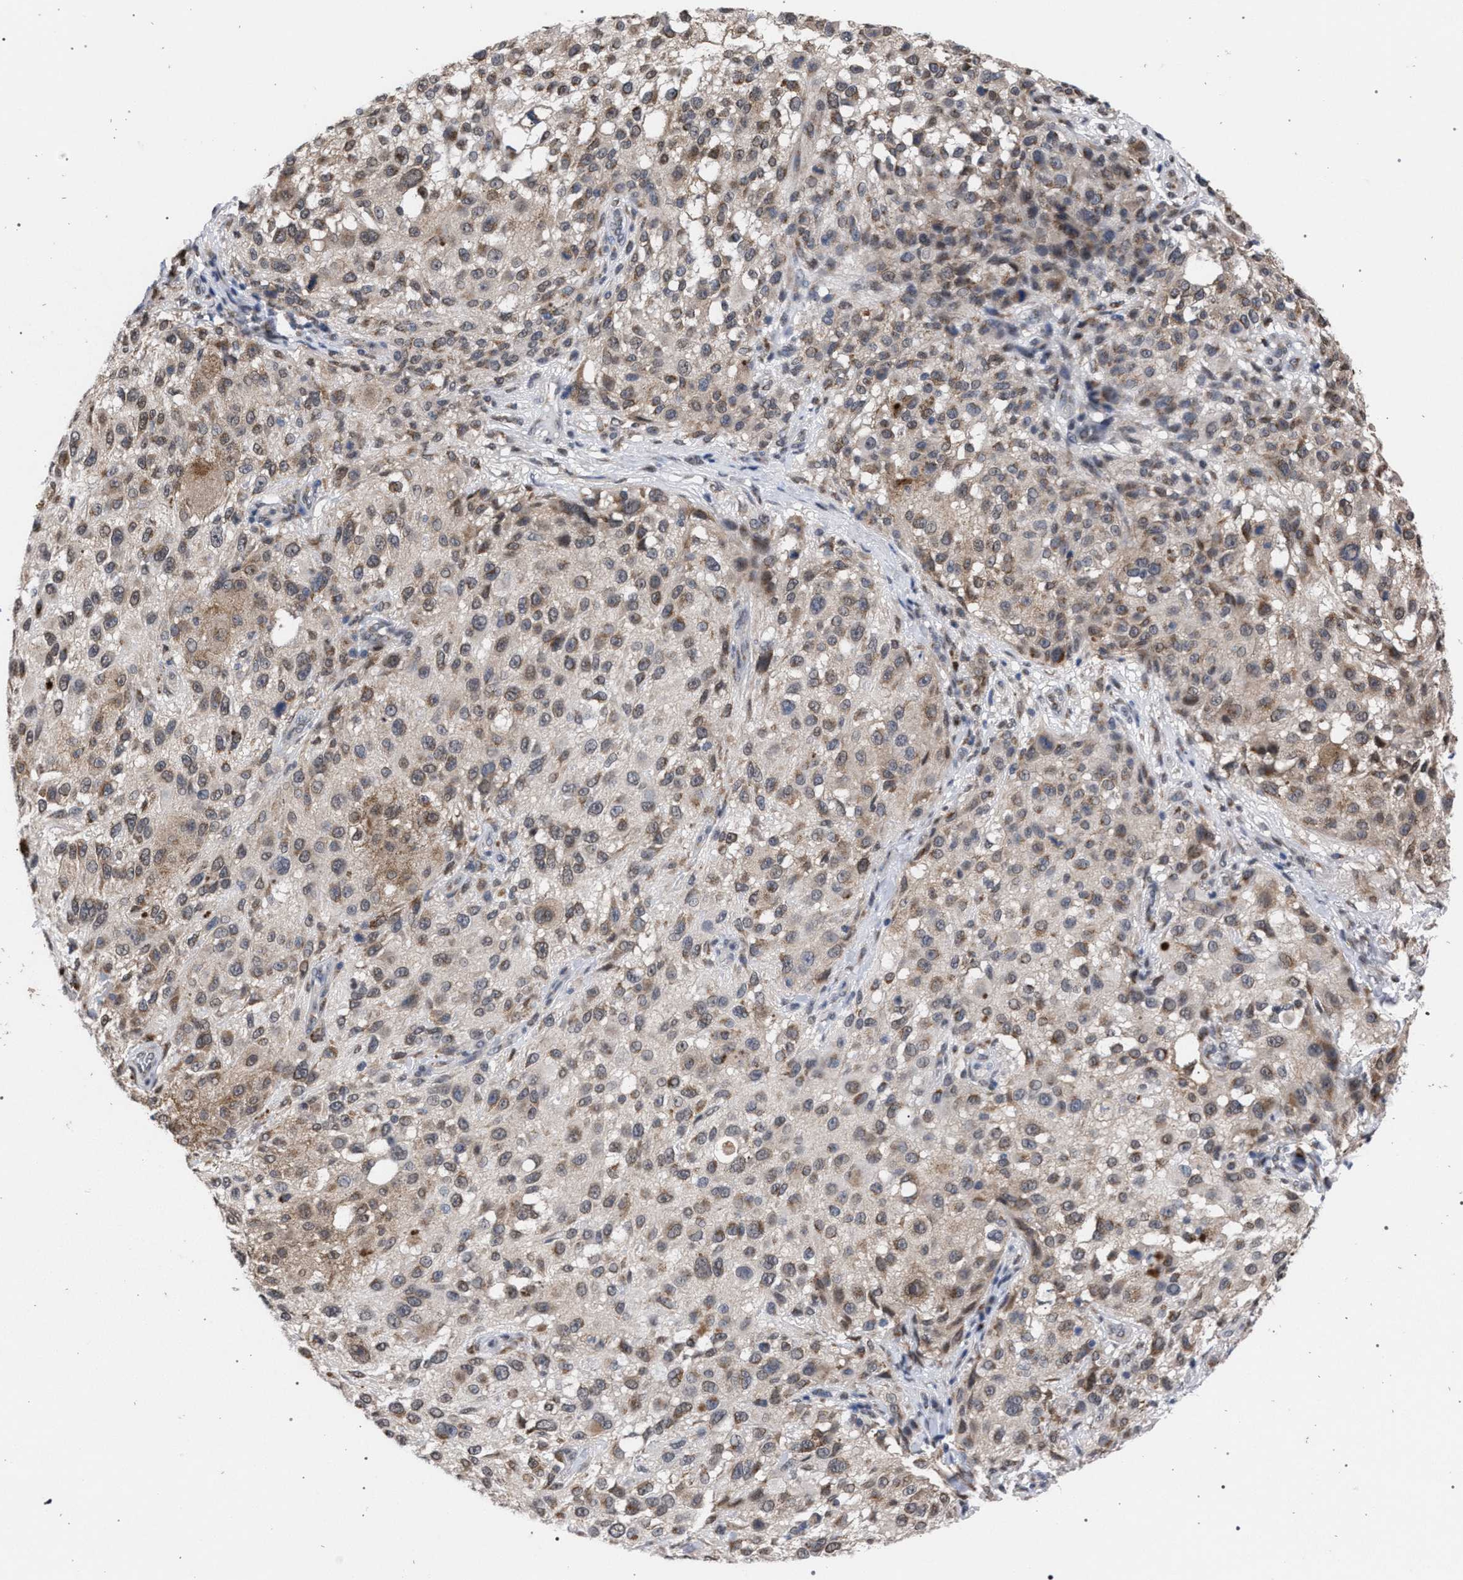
{"staining": {"intensity": "weak", "quantity": ">75%", "location": "cytoplasmic/membranous"}, "tissue": "melanoma", "cell_type": "Tumor cells", "image_type": "cancer", "snomed": [{"axis": "morphology", "description": "Necrosis, NOS"}, {"axis": "morphology", "description": "Malignant melanoma, NOS"}, {"axis": "topography", "description": "Skin"}], "caption": "Immunohistochemistry (IHC) photomicrograph of neoplastic tissue: human malignant melanoma stained using IHC shows low levels of weak protein expression localized specifically in the cytoplasmic/membranous of tumor cells, appearing as a cytoplasmic/membranous brown color.", "gene": "GOLGA2", "patient": {"sex": "female", "age": 87}}